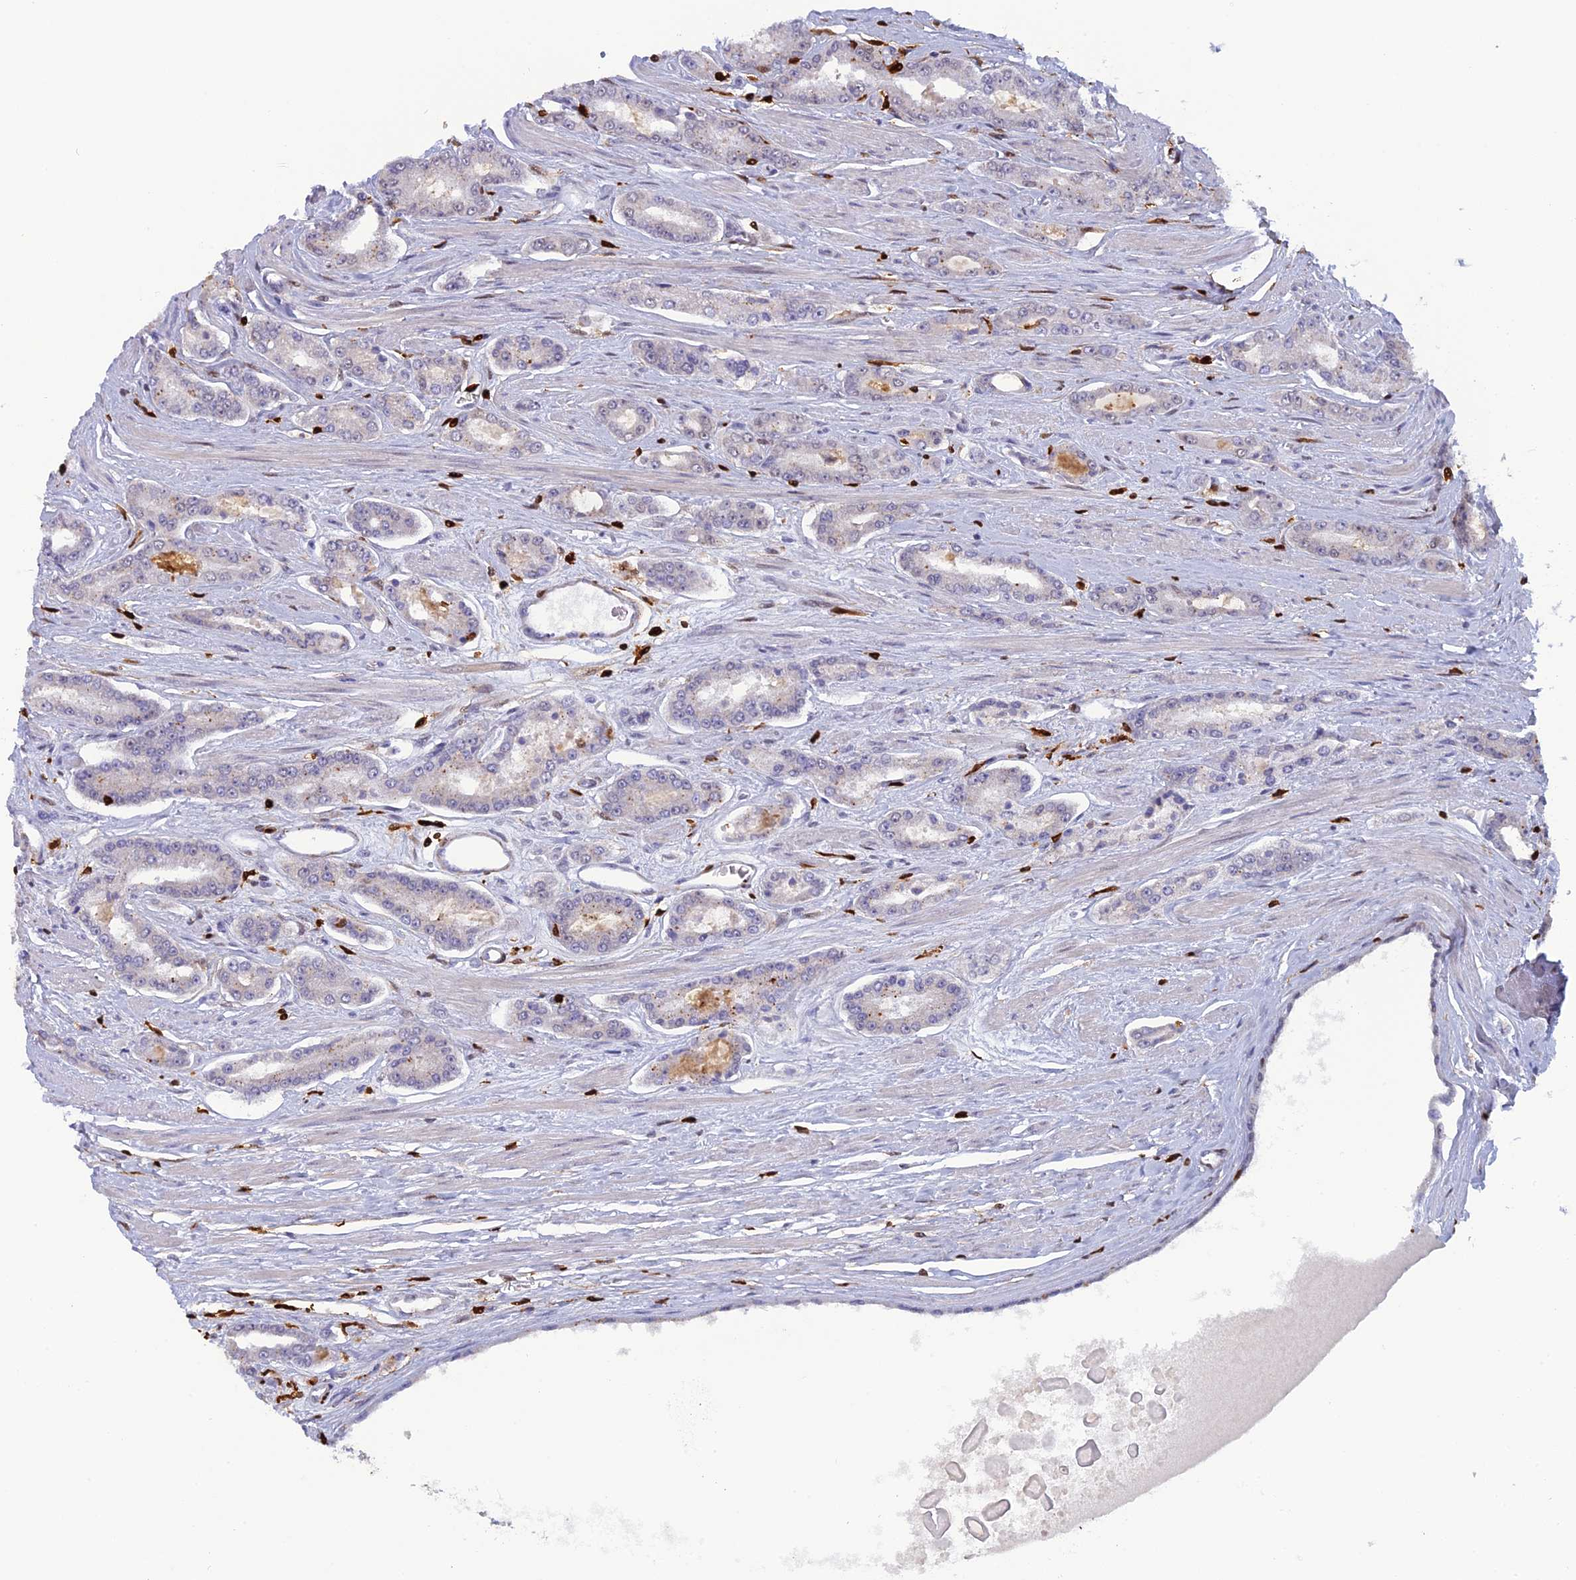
{"staining": {"intensity": "negative", "quantity": "none", "location": "none"}, "tissue": "prostate cancer", "cell_type": "Tumor cells", "image_type": "cancer", "snomed": [{"axis": "morphology", "description": "Adenocarcinoma, High grade"}, {"axis": "topography", "description": "Prostate"}], "caption": "Immunohistochemistry photomicrograph of human prostate cancer (adenocarcinoma (high-grade)) stained for a protein (brown), which displays no positivity in tumor cells.", "gene": "PGBD4", "patient": {"sex": "male", "age": 74}}